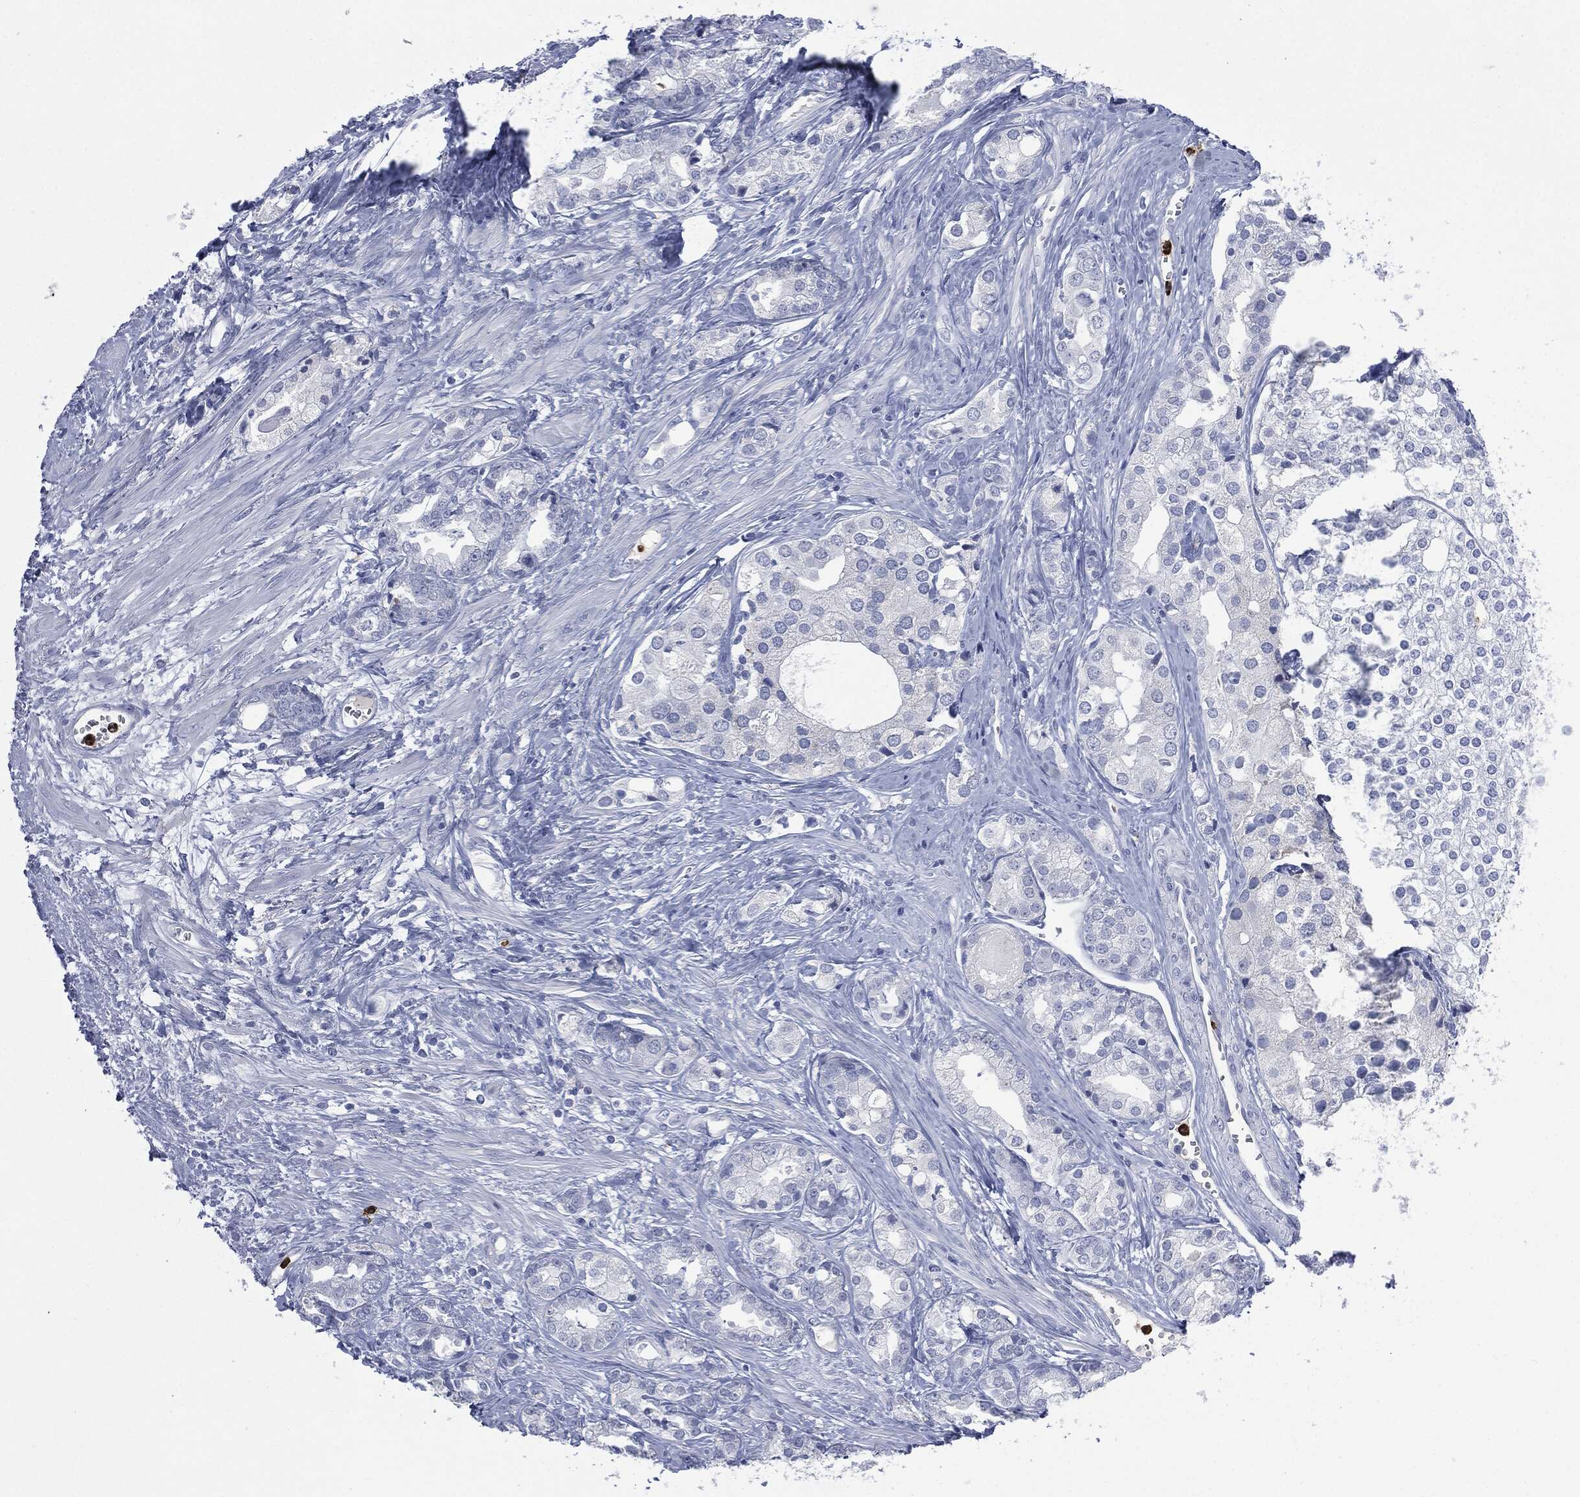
{"staining": {"intensity": "negative", "quantity": "none", "location": "none"}, "tissue": "prostate cancer", "cell_type": "Tumor cells", "image_type": "cancer", "snomed": [{"axis": "morphology", "description": "Adenocarcinoma, NOS"}, {"axis": "topography", "description": "Prostate and seminal vesicle, NOS"}, {"axis": "topography", "description": "Prostate"}], "caption": "Tumor cells show no significant positivity in prostate cancer (adenocarcinoma).", "gene": "CEACAM8", "patient": {"sex": "male", "age": 62}}